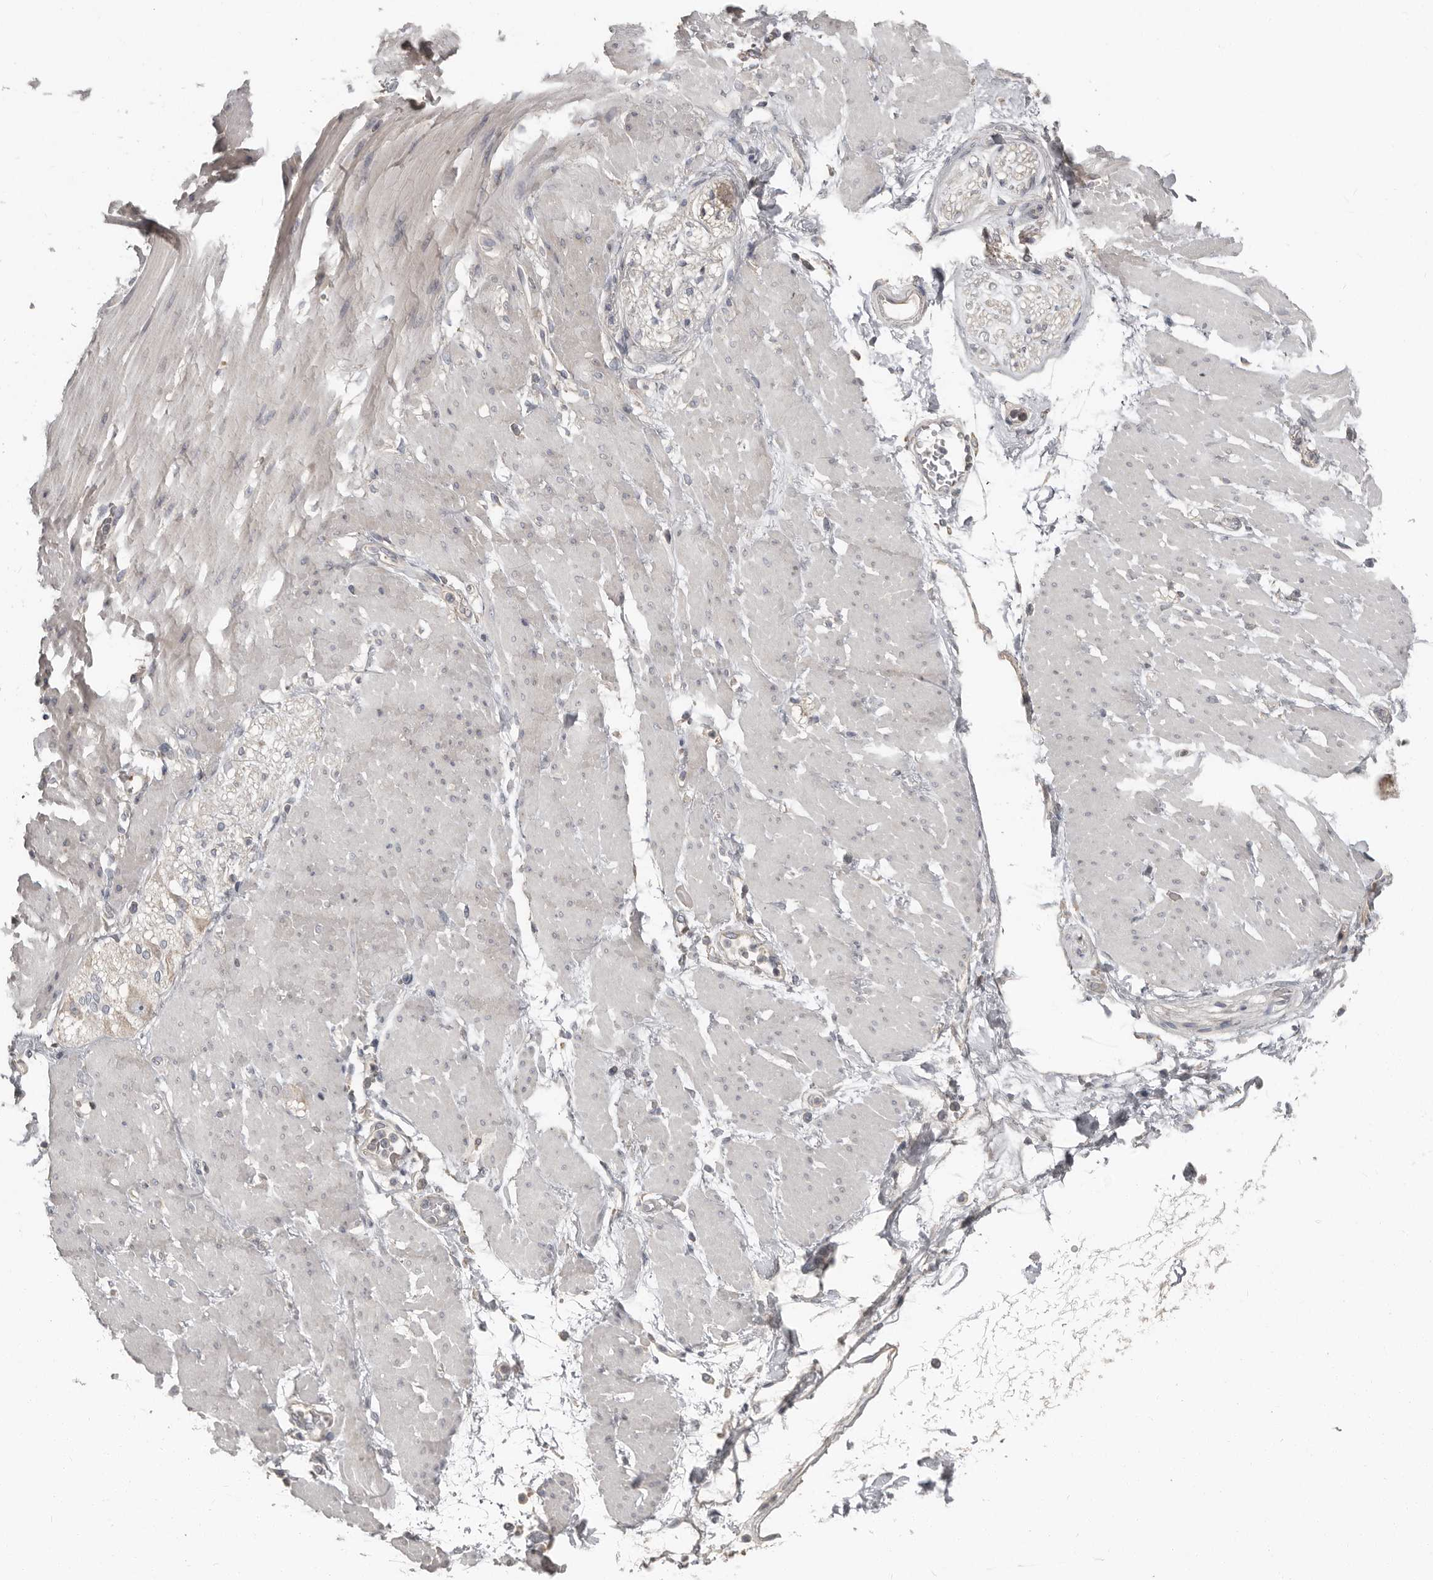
{"staining": {"intensity": "negative", "quantity": "none", "location": "none"}, "tissue": "adipose tissue", "cell_type": "Adipocytes", "image_type": "normal", "snomed": [{"axis": "morphology", "description": "Normal tissue, NOS"}, {"axis": "morphology", "description": "Adenocarcinoma, NOS"}, {"axis": "topography", "description": "Duodenum"}, {"axis": "topography", "description": "Peripheral nerve tissue"}], "caption": "The immunohistochemistry image has no significant positivity in adipocytes of adipose tissue.", "gene": "CA6", "patient": {"sex": "female", "age": 60}}